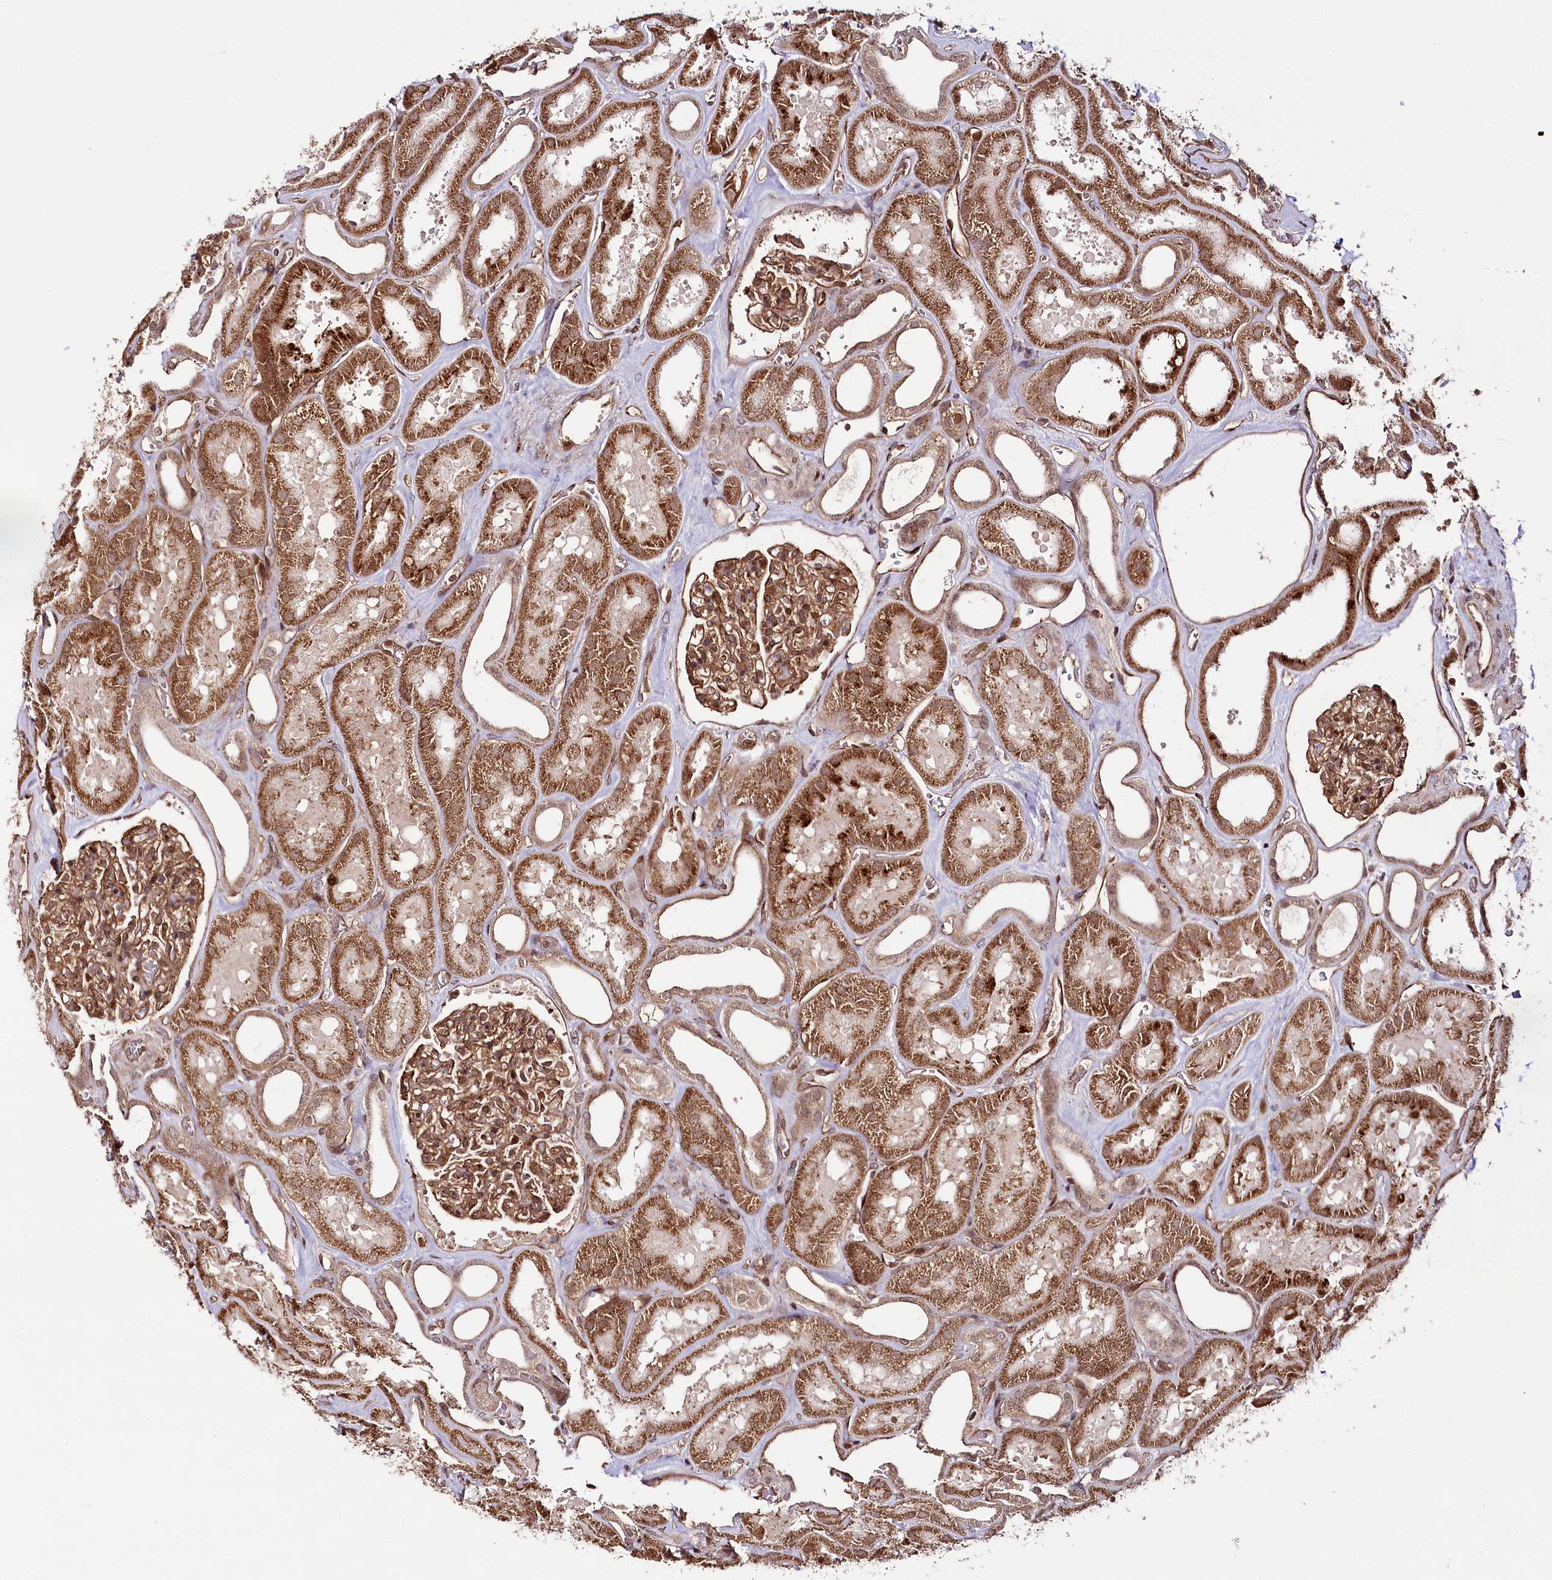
{"staining": {"intensity": "moderate", "quantity": ">75%", "location": "cytoplasmic/membranous,nuclear"}, "tissue": "kidney", "cell_type": "Cells in glomeruli", "image_type": "normal", "snomed": [{"axis": "morphology", "description": "Normal tissue, NOS"}, {"axis": "morphology", "description": "Adenocarcinoma, NOS"}, {"axis": "topography", "description": "Kidney"}], "caption": "Protein expression by IHC displays moderate cytoplasmic/membranous,nuclear positivity in about >75% of cells in glomeruli in normal kidney. (DAB (3,3'-diaminobenzidine) IHC with brightfield microscopy, high magnification).", "gene": "COPG1", "patient": {"sex": "female", "age": 68}}